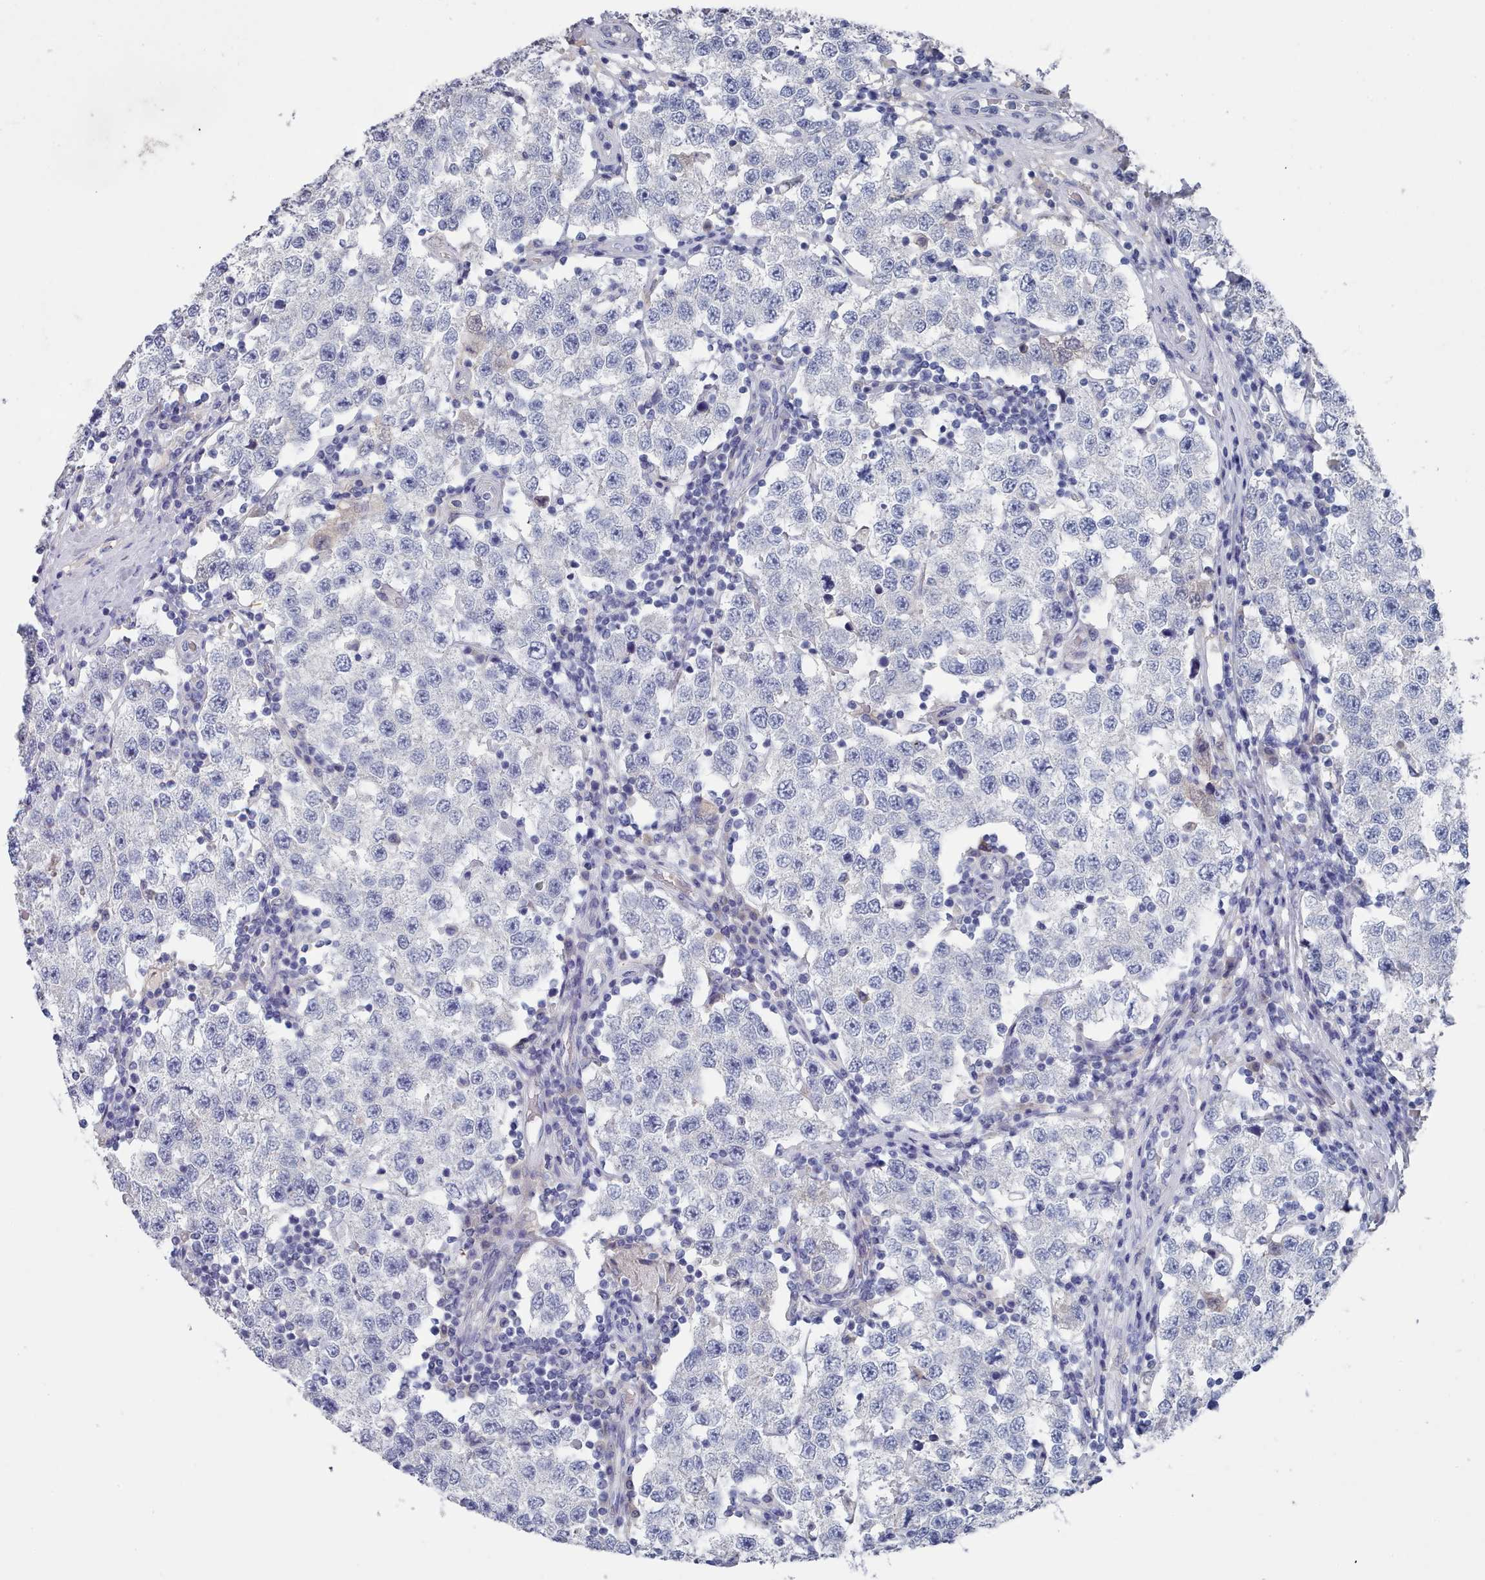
{"staining": {"intensity": "negative", "quantity": "none", "location": "none"}, "tissue": "testis cancer", "cell_type": "Tumor cells", "image_type": "cancer", "snomed": [{"axis": "morphology", "description": "Seminoma, NOS"}, {"axis": "topography", "description": "Testis"}], "caption": "An immunohistochemistry photomicrograph of testis cancer (seminoma) is shown. There is no staining in tumor cells of testis cancer (seminoma).", "gene": "ACAD11", "patient": {"sex": "male", "age": 34}}